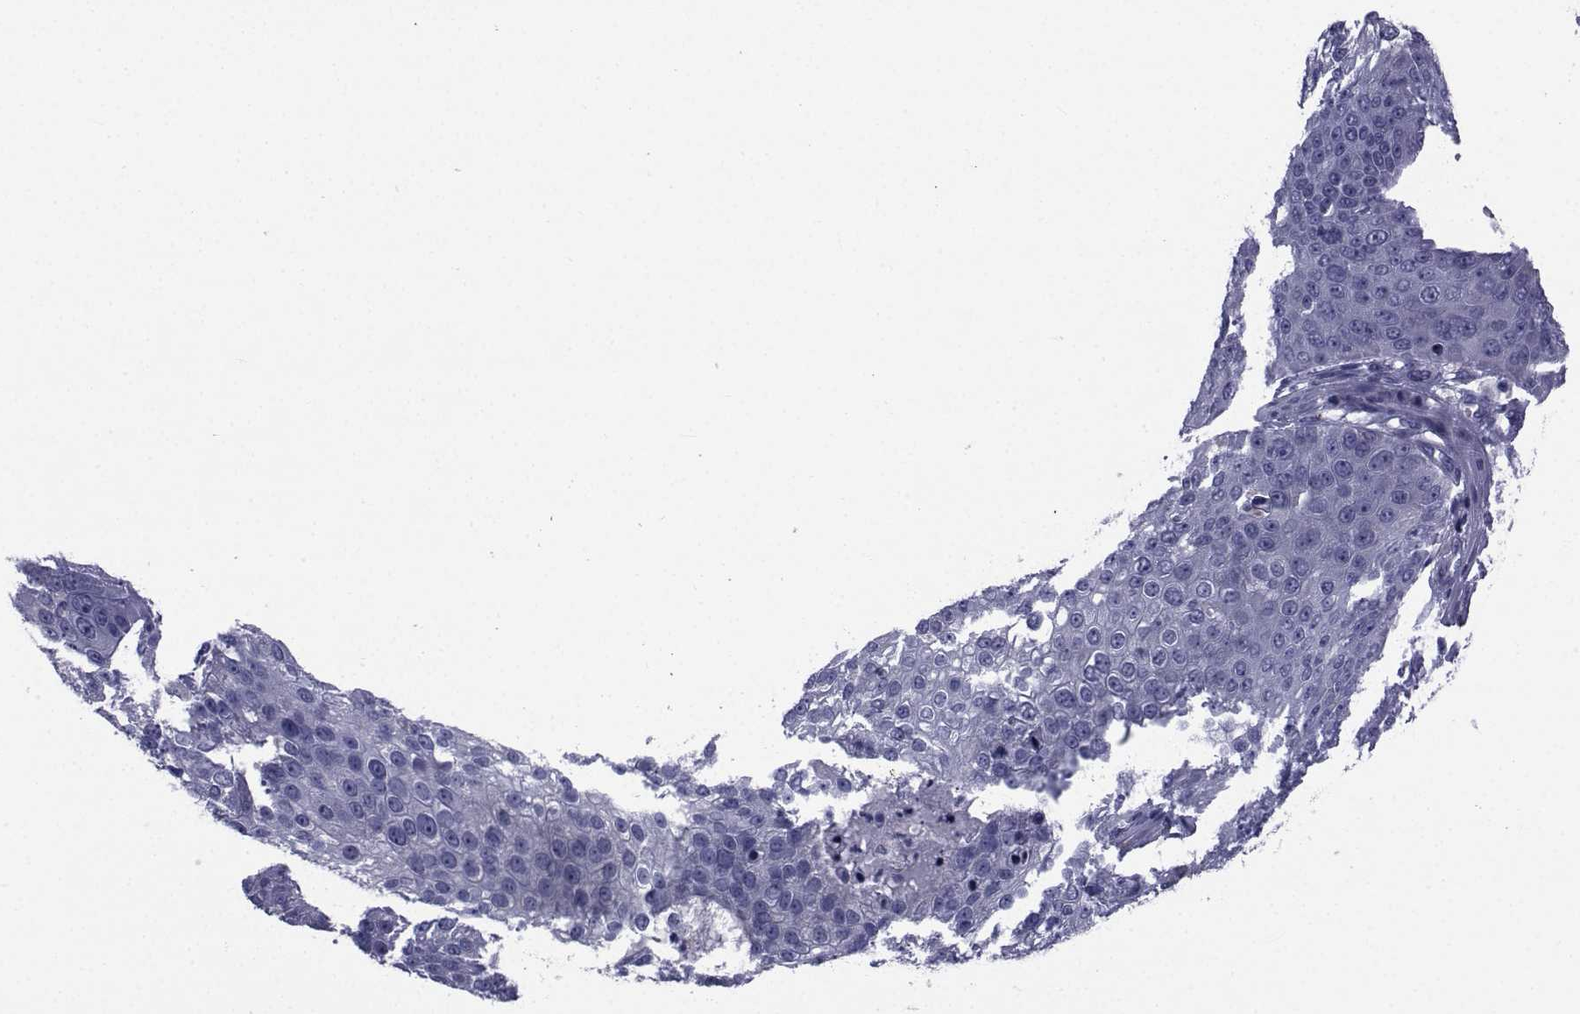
{"staining": {"intensity": "negative", "quantity": "none", "location": "none"}, "tissue": "skin cancer", "cell_type": "Tumor cells", "image_type": "cancer", "snomed": [{"axis": "morphology", "description": "Squamous cell carcinoma, NOS"}, {"axis": "topography", "description": "Skin"}], "caption": "Human skin cancer stained for a protein using immunohistochemistry exhibits no positivity in tumor cells.", "gene": "ROPN1", "patient": {"sex": "male", "age": 71}}